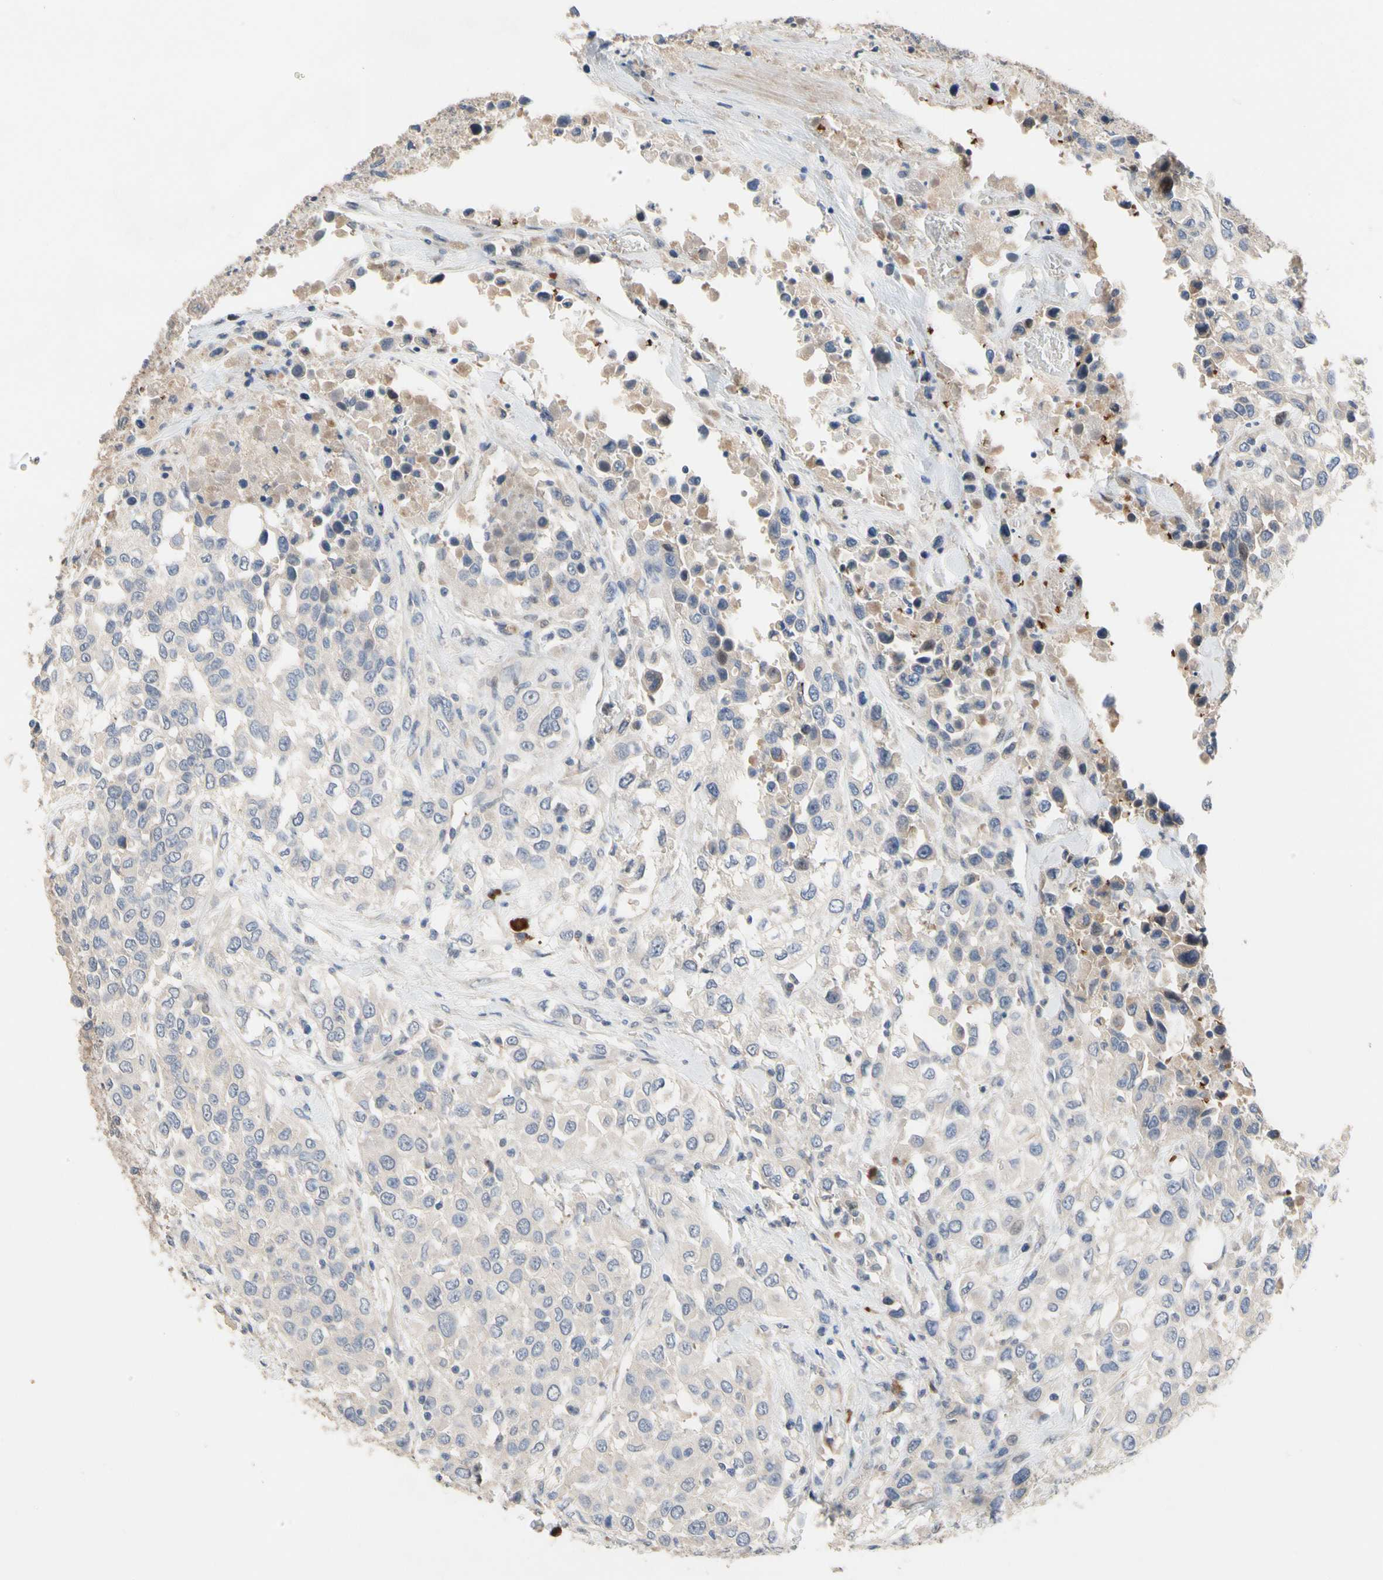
{"staining": {"intensity": "weak", "quantity": "<25%", "location": "cytoplasmic/membranous"}, "tissue": "urothelial cancer", "cell_type": "Tumor cells", "image_type": "cancer", "snomed": [{"axis": "morphology", "description": "Urothelial carcinoma, High grade"}, {"axis": "topography", "description": "Urinary bladder"}], "caption": "Tumor cells are negative for brown protein staining in urothelial cancer.", "gene": "HMGCR", "patient": {"sex": "female", "age": 80}}